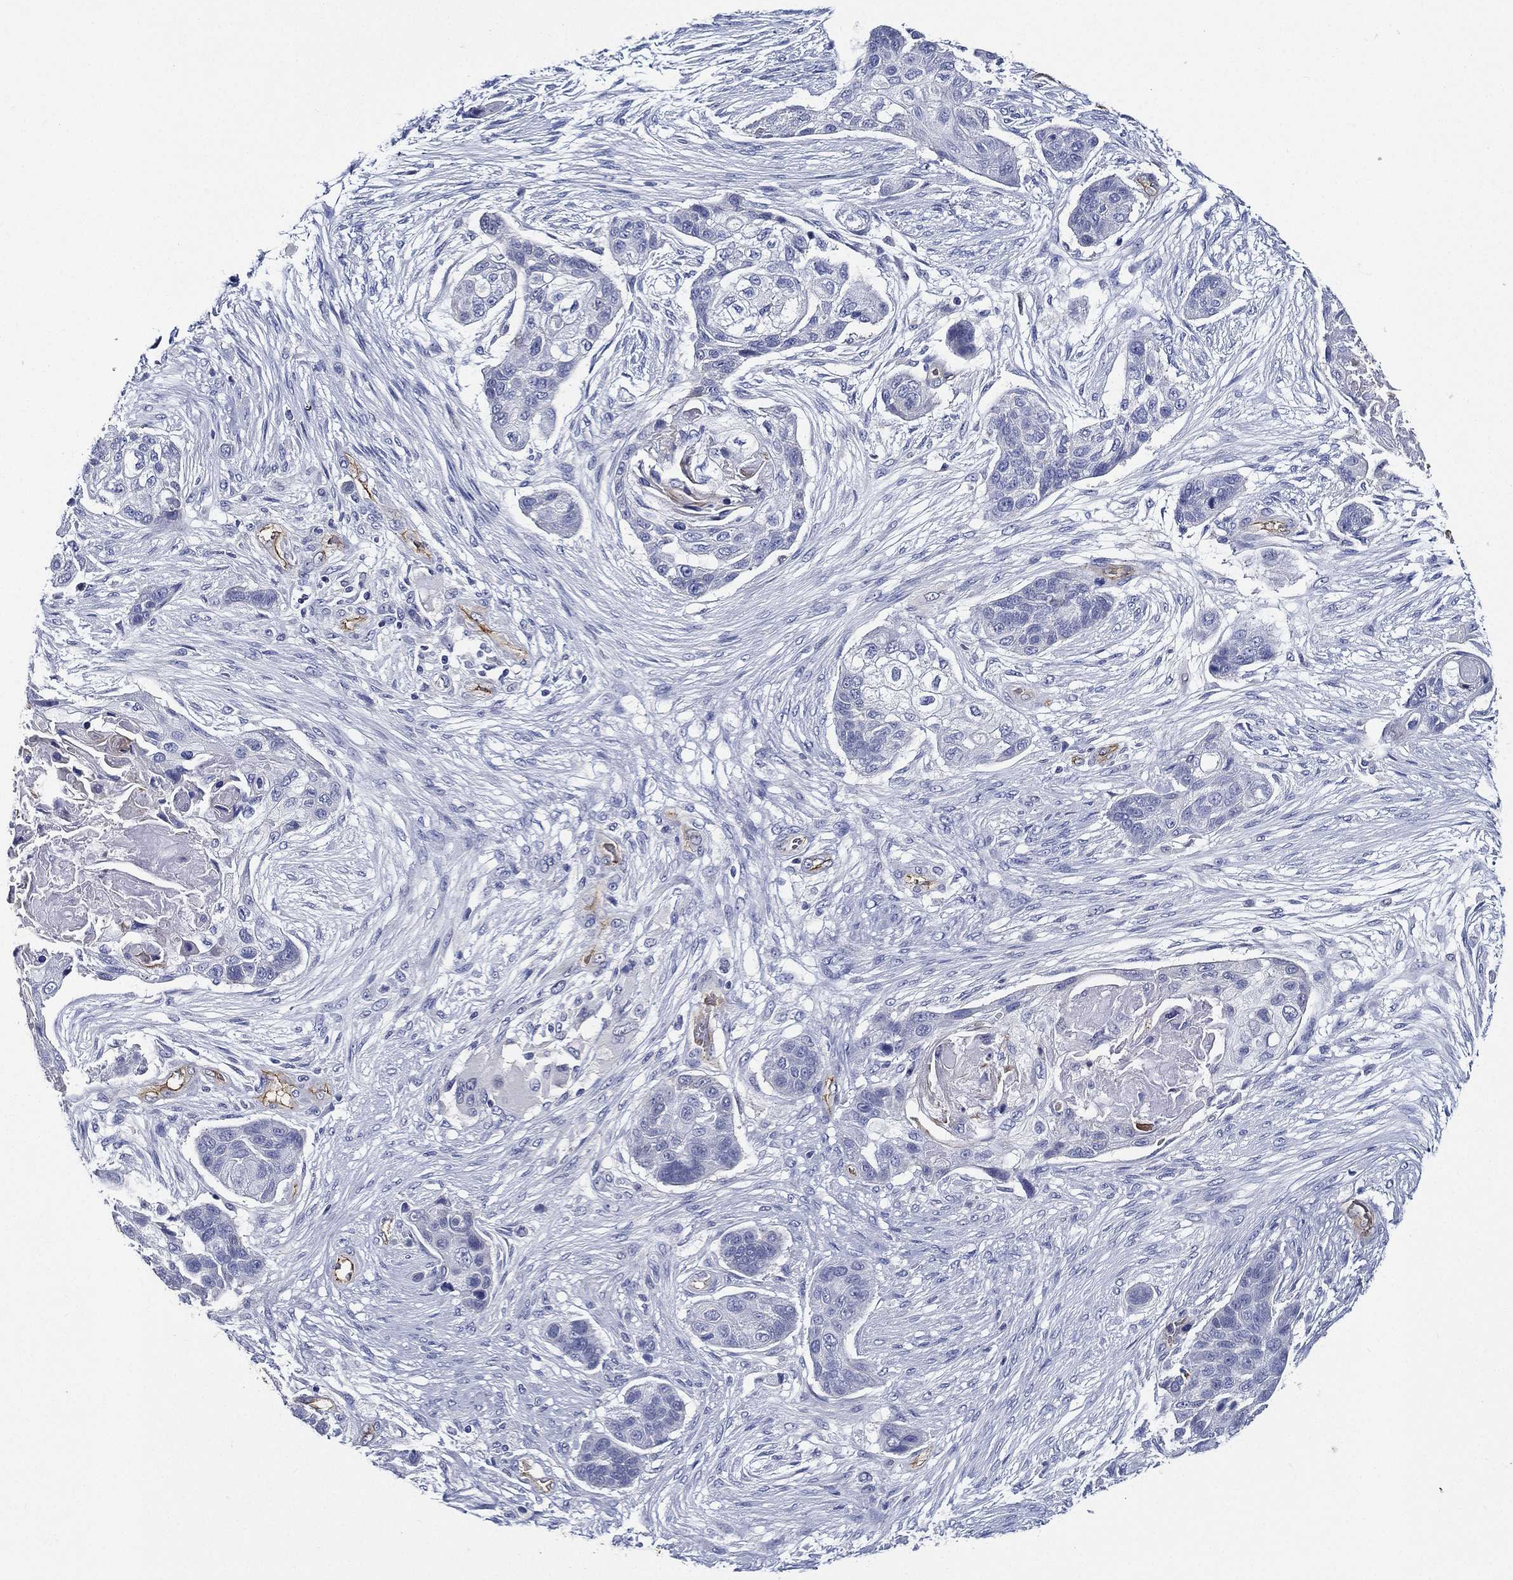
{"staining": {"intensity": "negative", "quantity": "none", "location": "none"}, "tissue": "lung cancer", "cell_type": "Tumor cells", "image_type": "cancer", "snomed": [{"axis": "morphology", "description": "Squamous cell carcinoma, NOS"}, {"axis": "topography", "description": "Lung"}], "caption": "Tumor cells are negative for brown protein staining in lung squamous cell carcinoma.", "gene": "NEDD9", "patient": {"sex": "male", "age": 69}}